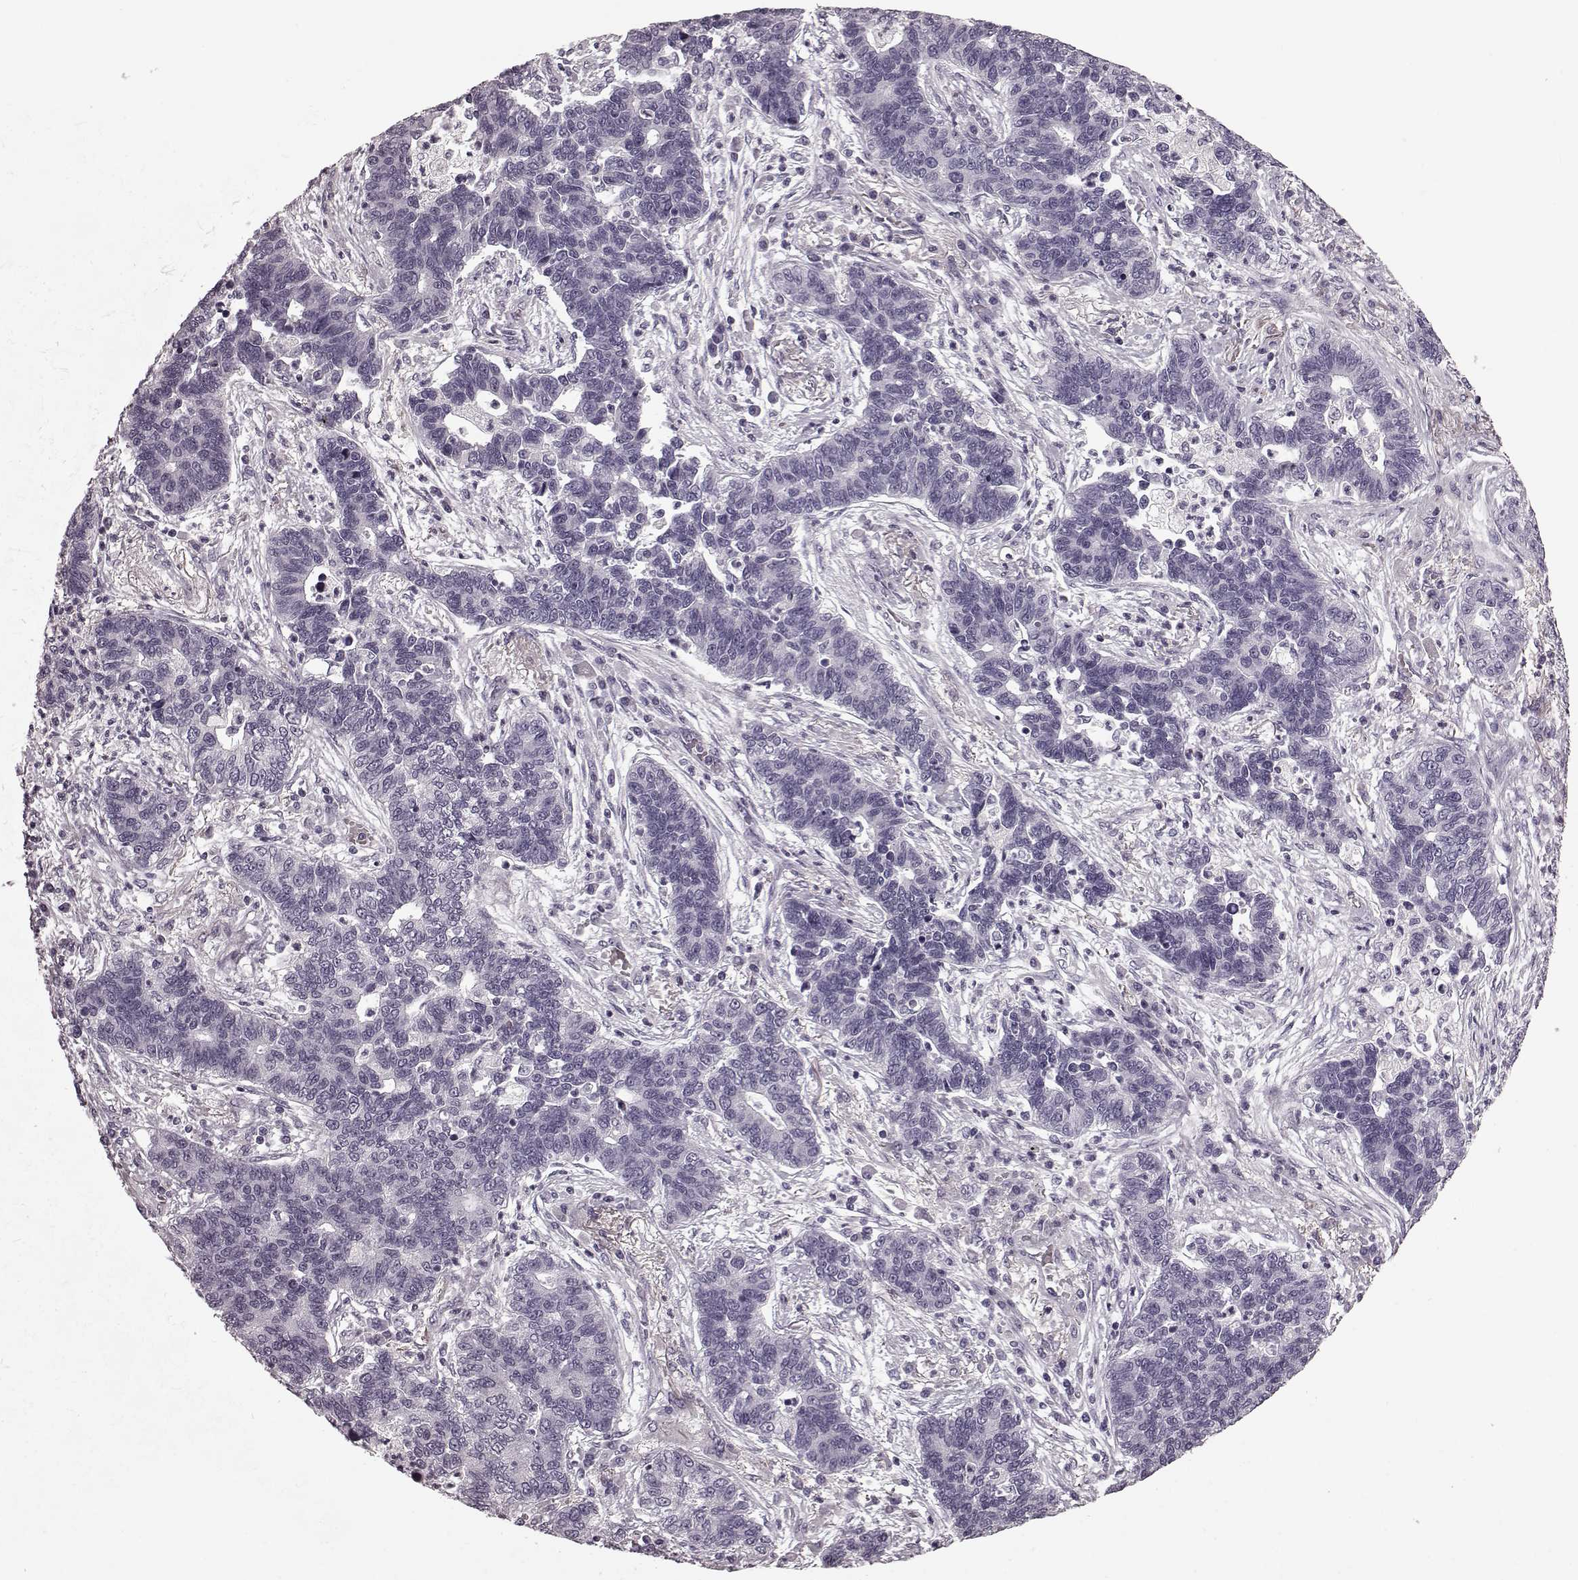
{"staining": {"intensity": "negative", "quantity": "none", "location": "none"}, "tissue": "lung cancer", "cell_type": "Tumor cells", "image_type": "cancer", "snomed": [{"axis": "morphology", "description": "Adenocarcinoma, NOS"}, {"axis": "topography", "description": "Lung"}], "caption": "A photomicrograph of adenocarcinoma (lung) stained for a protein exhibits no brown staining in tumor cells. (IHC, brightfield microscopy, high magnification).", "gene": "CST7", "patient": {"sex": "female", "age": 57}}